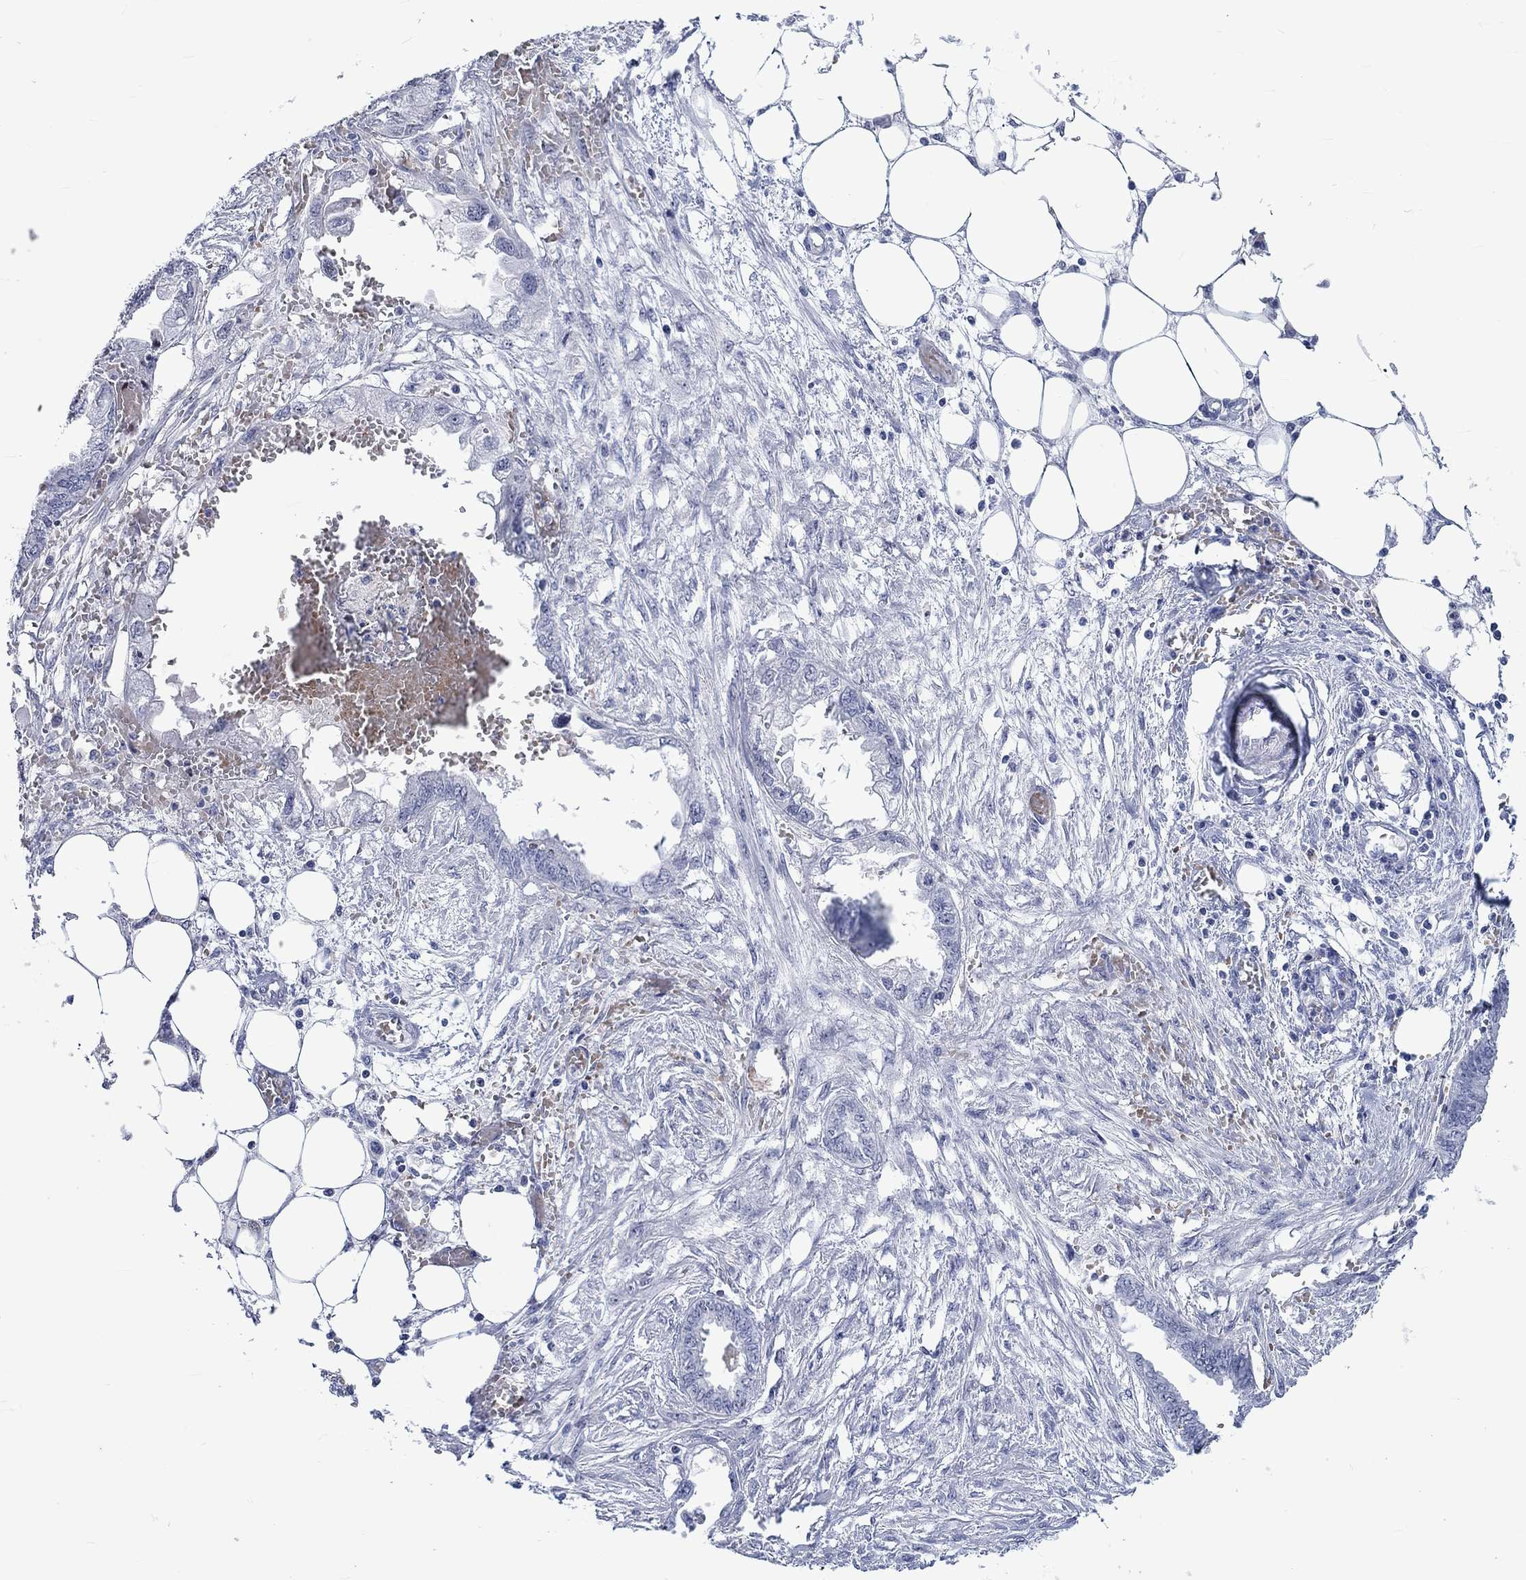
{"staining": {"intensity": "negative", "quantity": "none", "location": "none"}, "tissue": "endometrial cancer", "cell_type": "Tumor cells", "image_type": "cancer", "snomed": [{"axis": "morphology", "description": "Adenocarcinoma, NOS"}, {"axis": "morphology", "description": "Adenocarcinoma, metastatic, NOS"}, {"axis": "topography", "description": "Adipose tissue"}, {"axis": "topography", "description": "Endometrium"}], "caption": "High power microscopy photomicrograph of an immunohistochemistry photomicrograph of endometrial cancer, revealing no significant positivity in tumor cells.", "gene": "ZNF446", "patient": {"sex": "female", "age": 67}}